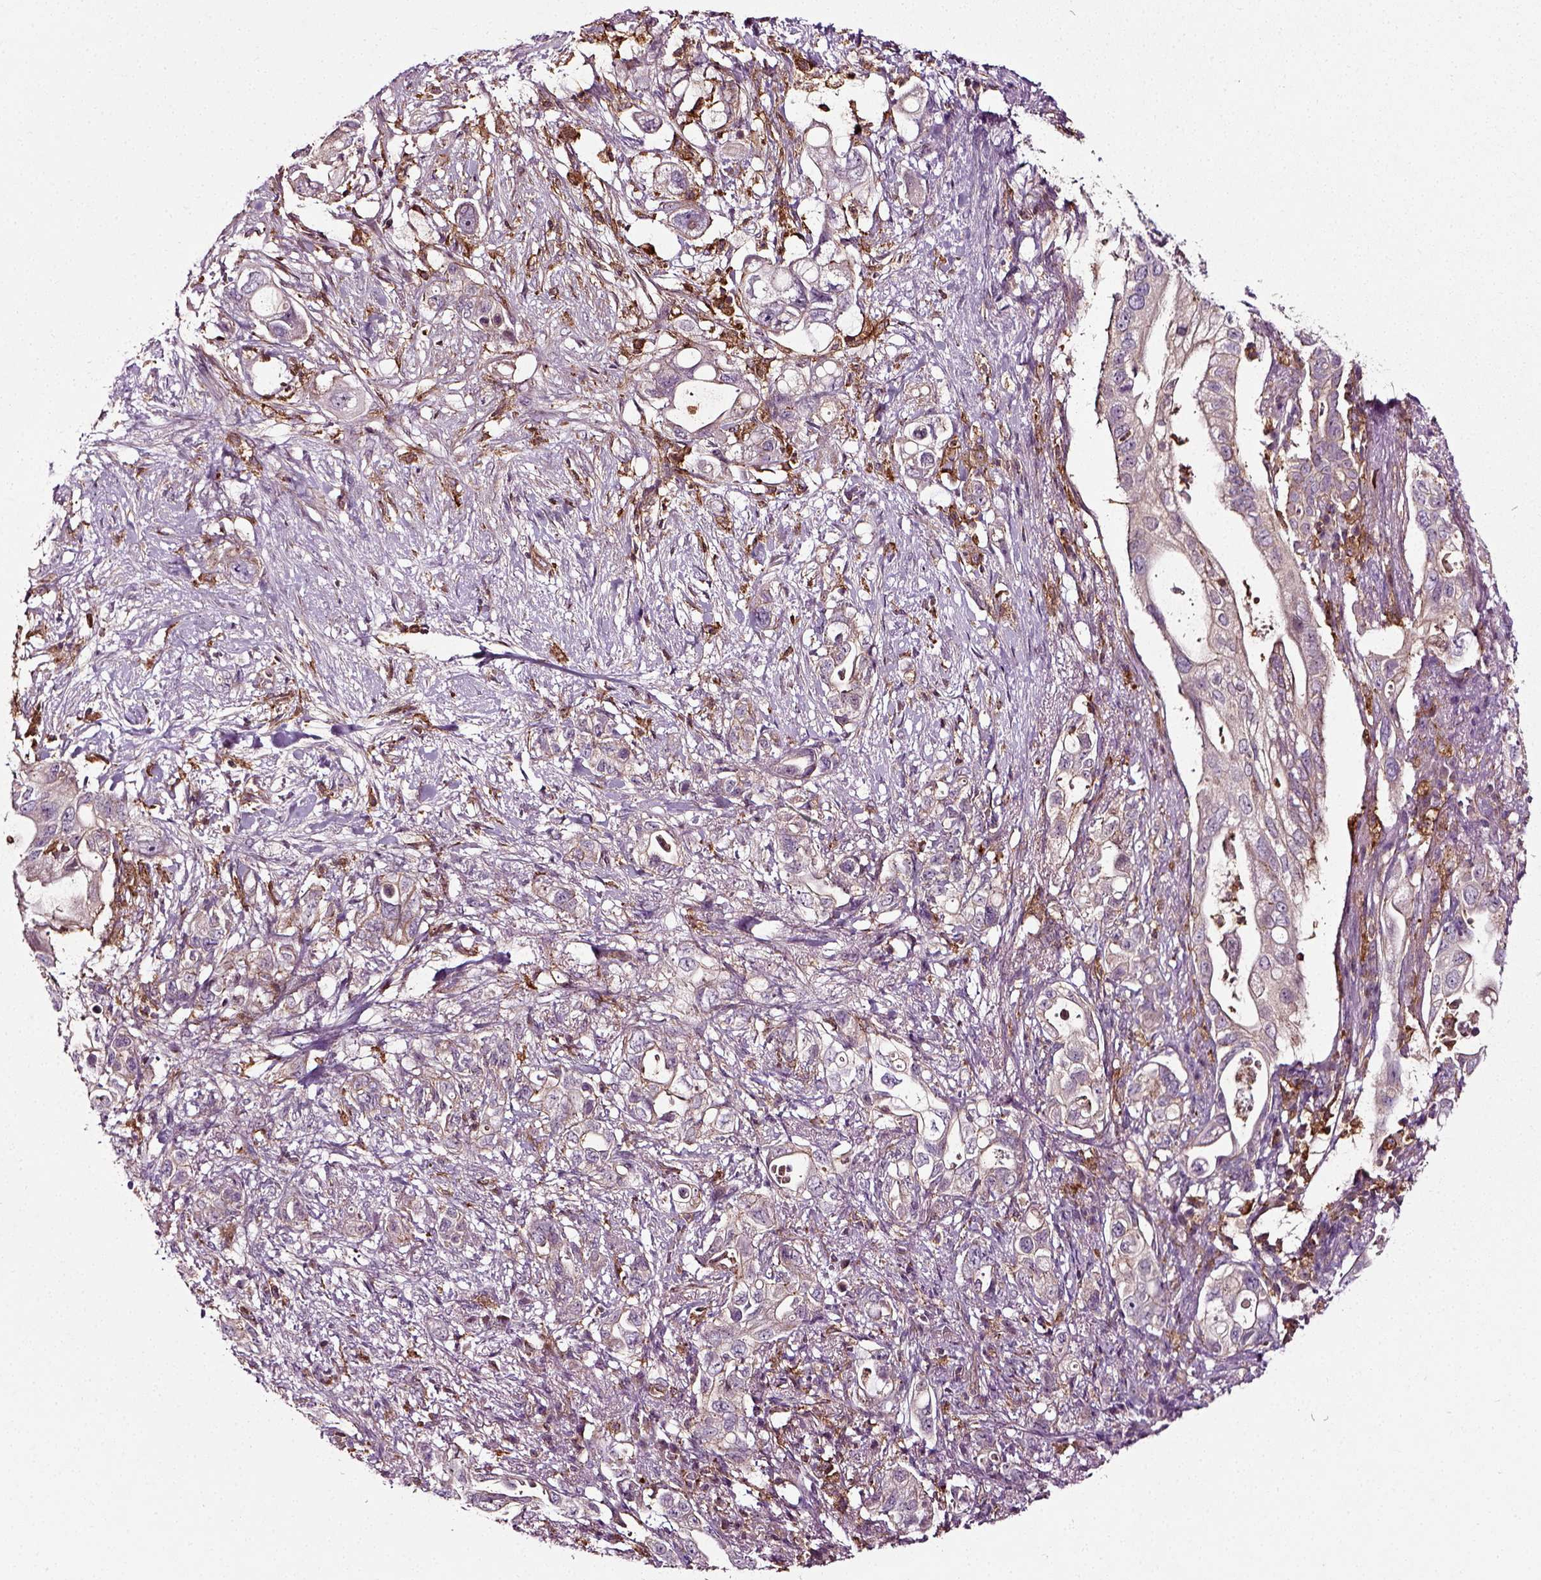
{"staining": {"intensity": "negative", "quantity": "none", "location": "none"}, "tissue": "pancreatic cancer", "cell_type": "Tumor cells", "image_type": "cancer", "snomed": [{"axis": "morphology", "description": "Adenocarcinoma, NOS"}, {"axis": "topography", "description": "Pancreas"}], "caption": "IHC of human pancreatic cancer shows no staining in tumor cells.", "gene": "RHOF", "patient": {"sex": "female", "age": 72}}